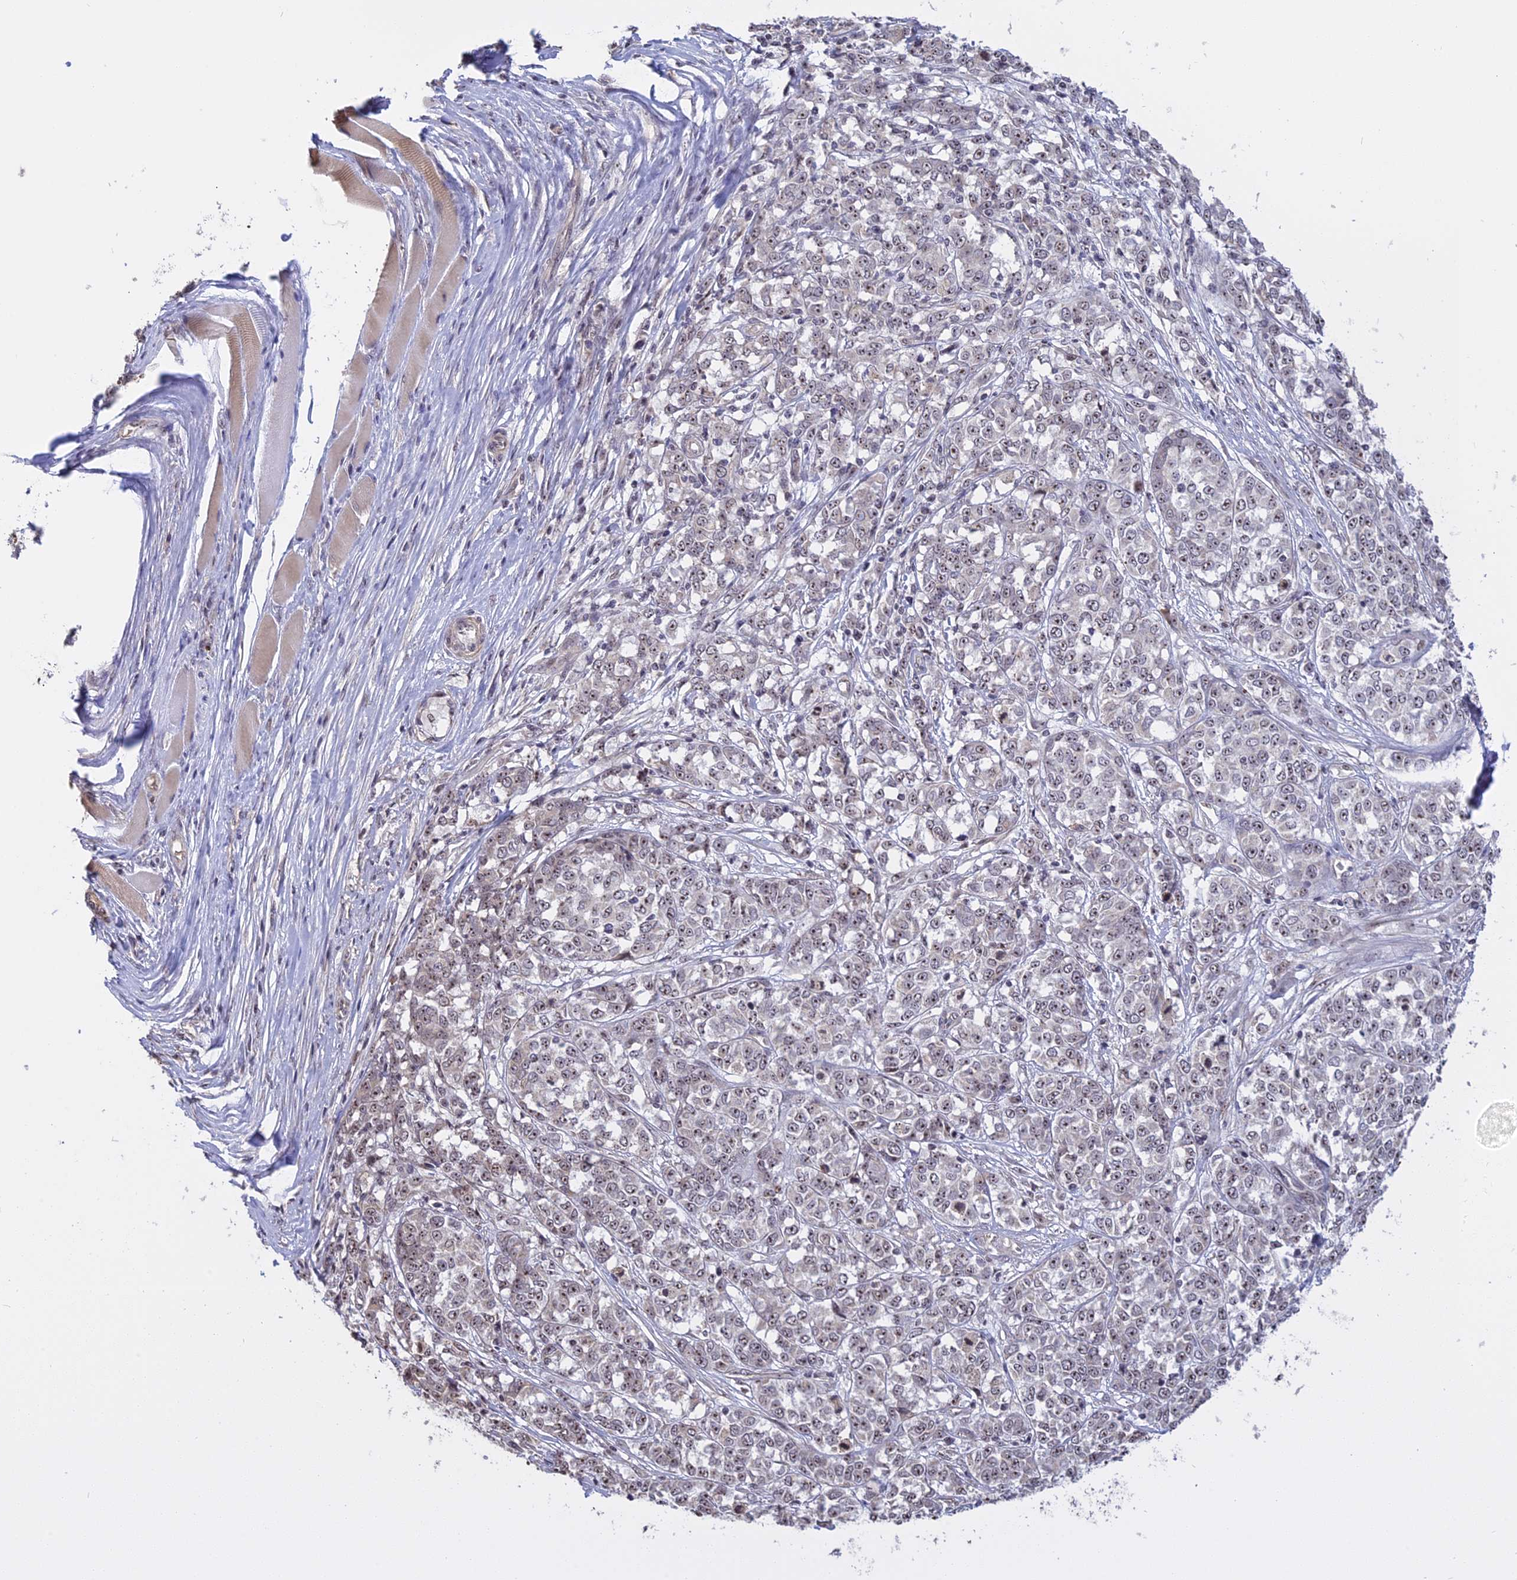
{"staining": {"intensity": "weak", "quantity": "25%-75%", "location": "nuclear"}, "tissue": "melanoma", "cell_type": "Tumor cells", "image_type": "cancer", "snomed": [{"axis": "morphology", "description": "Malignant melanoma, NOS"}, {"axis": "topography", "description": "Skin"}], "caption": "Immunohistochemistry (IHC) histopathology image of human melanoma stained for a protein (brown), which displays low levels of weak nuclear positivity in about 25%-75% of tumor cells.", "gene": "MGA", "patient": {"sex": "female", "age": 72}}